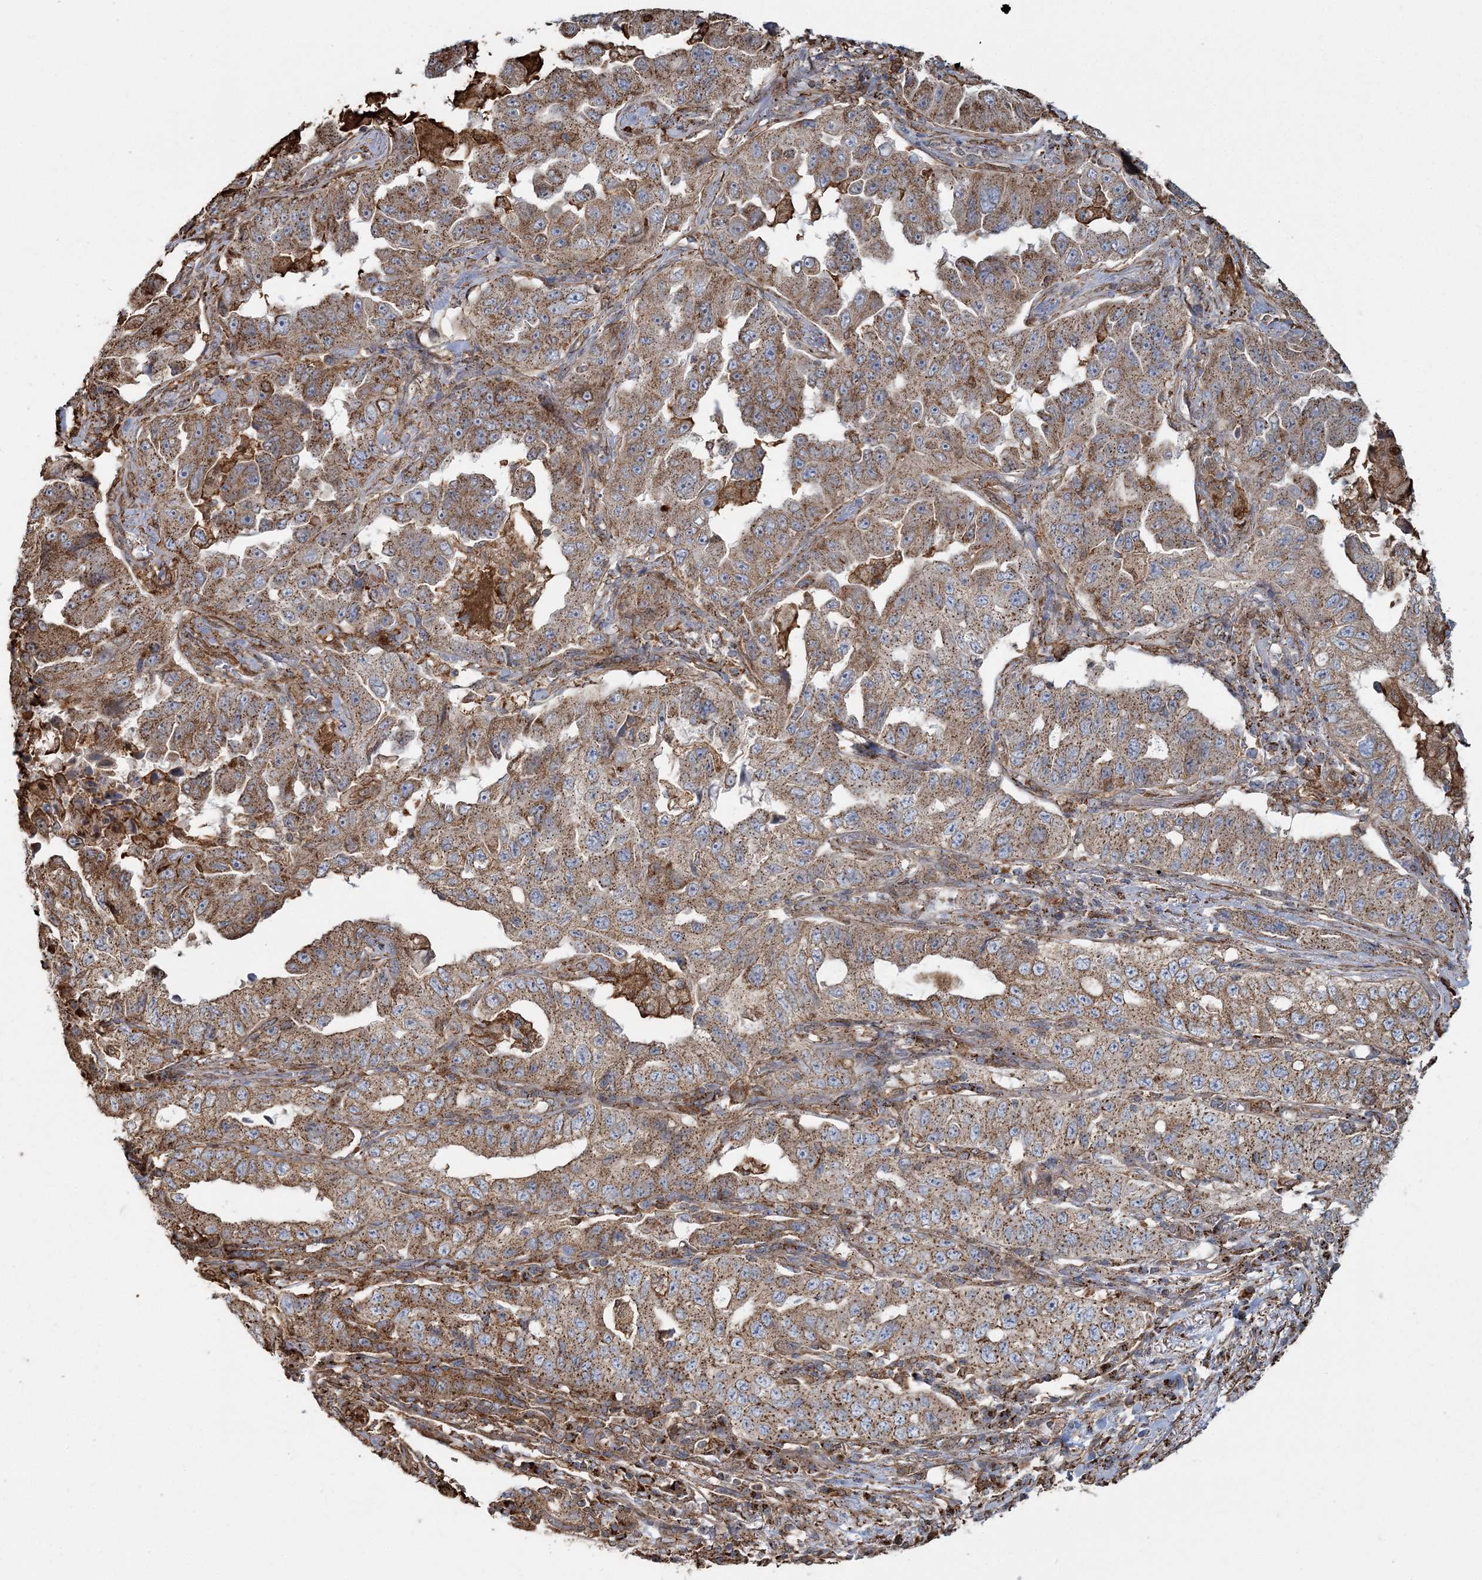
{"staining": {"intensity": "moderate", "quantity": ">75%", "location": "cytoplasmic/membranous"}, "tissue": "lung cancer", "cell_type": "Tumor cells", "image_type": "cancer", "snomed": [{"axis": "morphology", "description": "Adenocarcinoma, NOS"}, {"axis": "topography", "description": "Lung"}], "caption": "A photomicrograph of human lung adenocarcinoma stained for a protein shows moderate cytoplasmic/membranous brown staining in tumor cells.", "gene": "TRAF3IP2", "patient": {"sex": "female", "age": 51}}